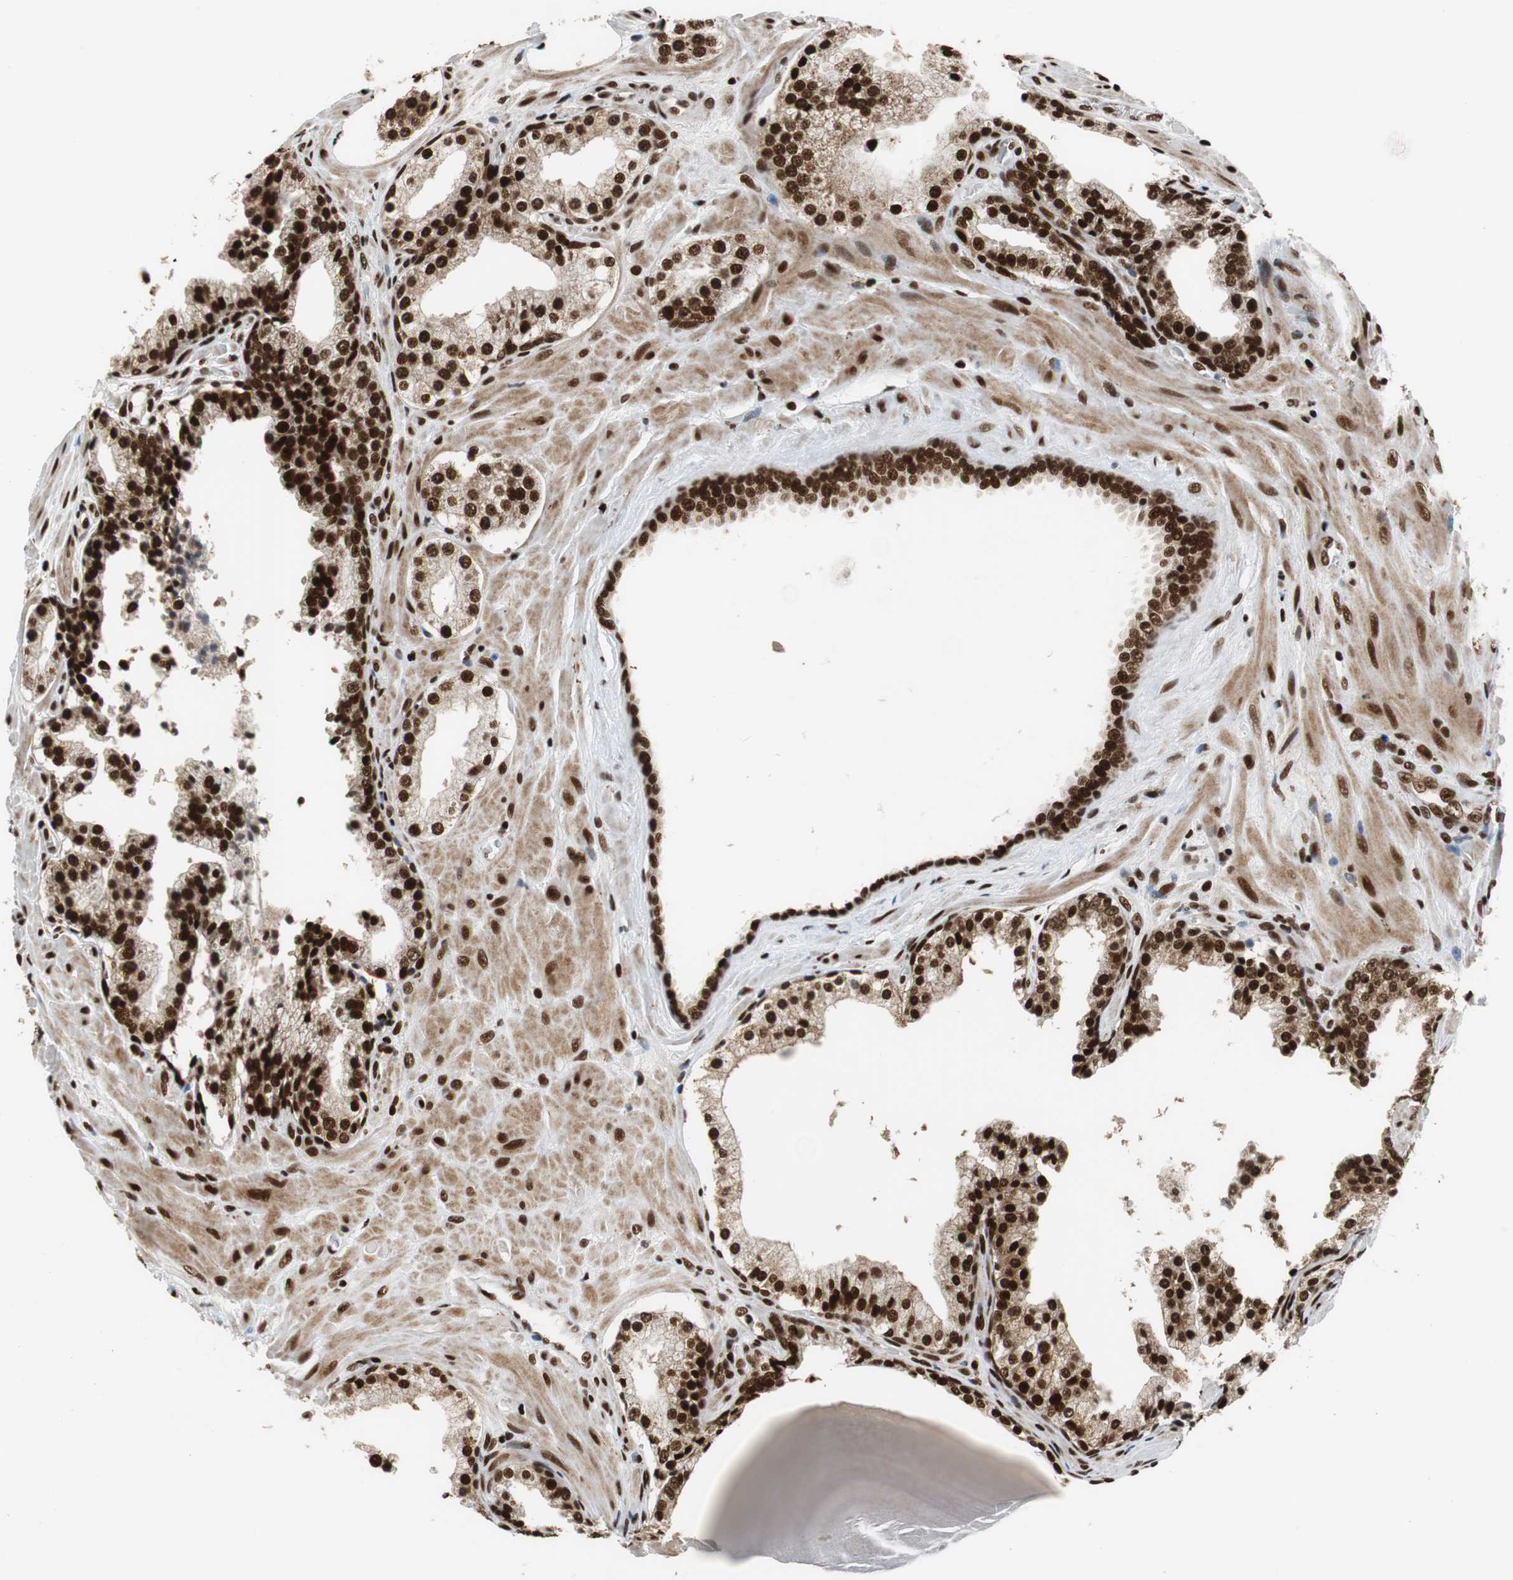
{"staining": {"intensity": "strong", "quantity": ">75%", "location": "nuclear"}, "tissue": "prostate cancer", "cell_type": "Tumor cells", "image_type": "cancer", "snomed": [{"axis": "morphology", "description": "Adenocarcinoma, High grade"}, {"axis": "topography", "description": "Prostate"}], "caption": "Protein expression by immunohistochemistry reveals strong nuclear expression in approximately >75% of tumor cells in prostate cancer.", "gene": "HDAC1", "patient": {"sex": "male", "age": 68}}